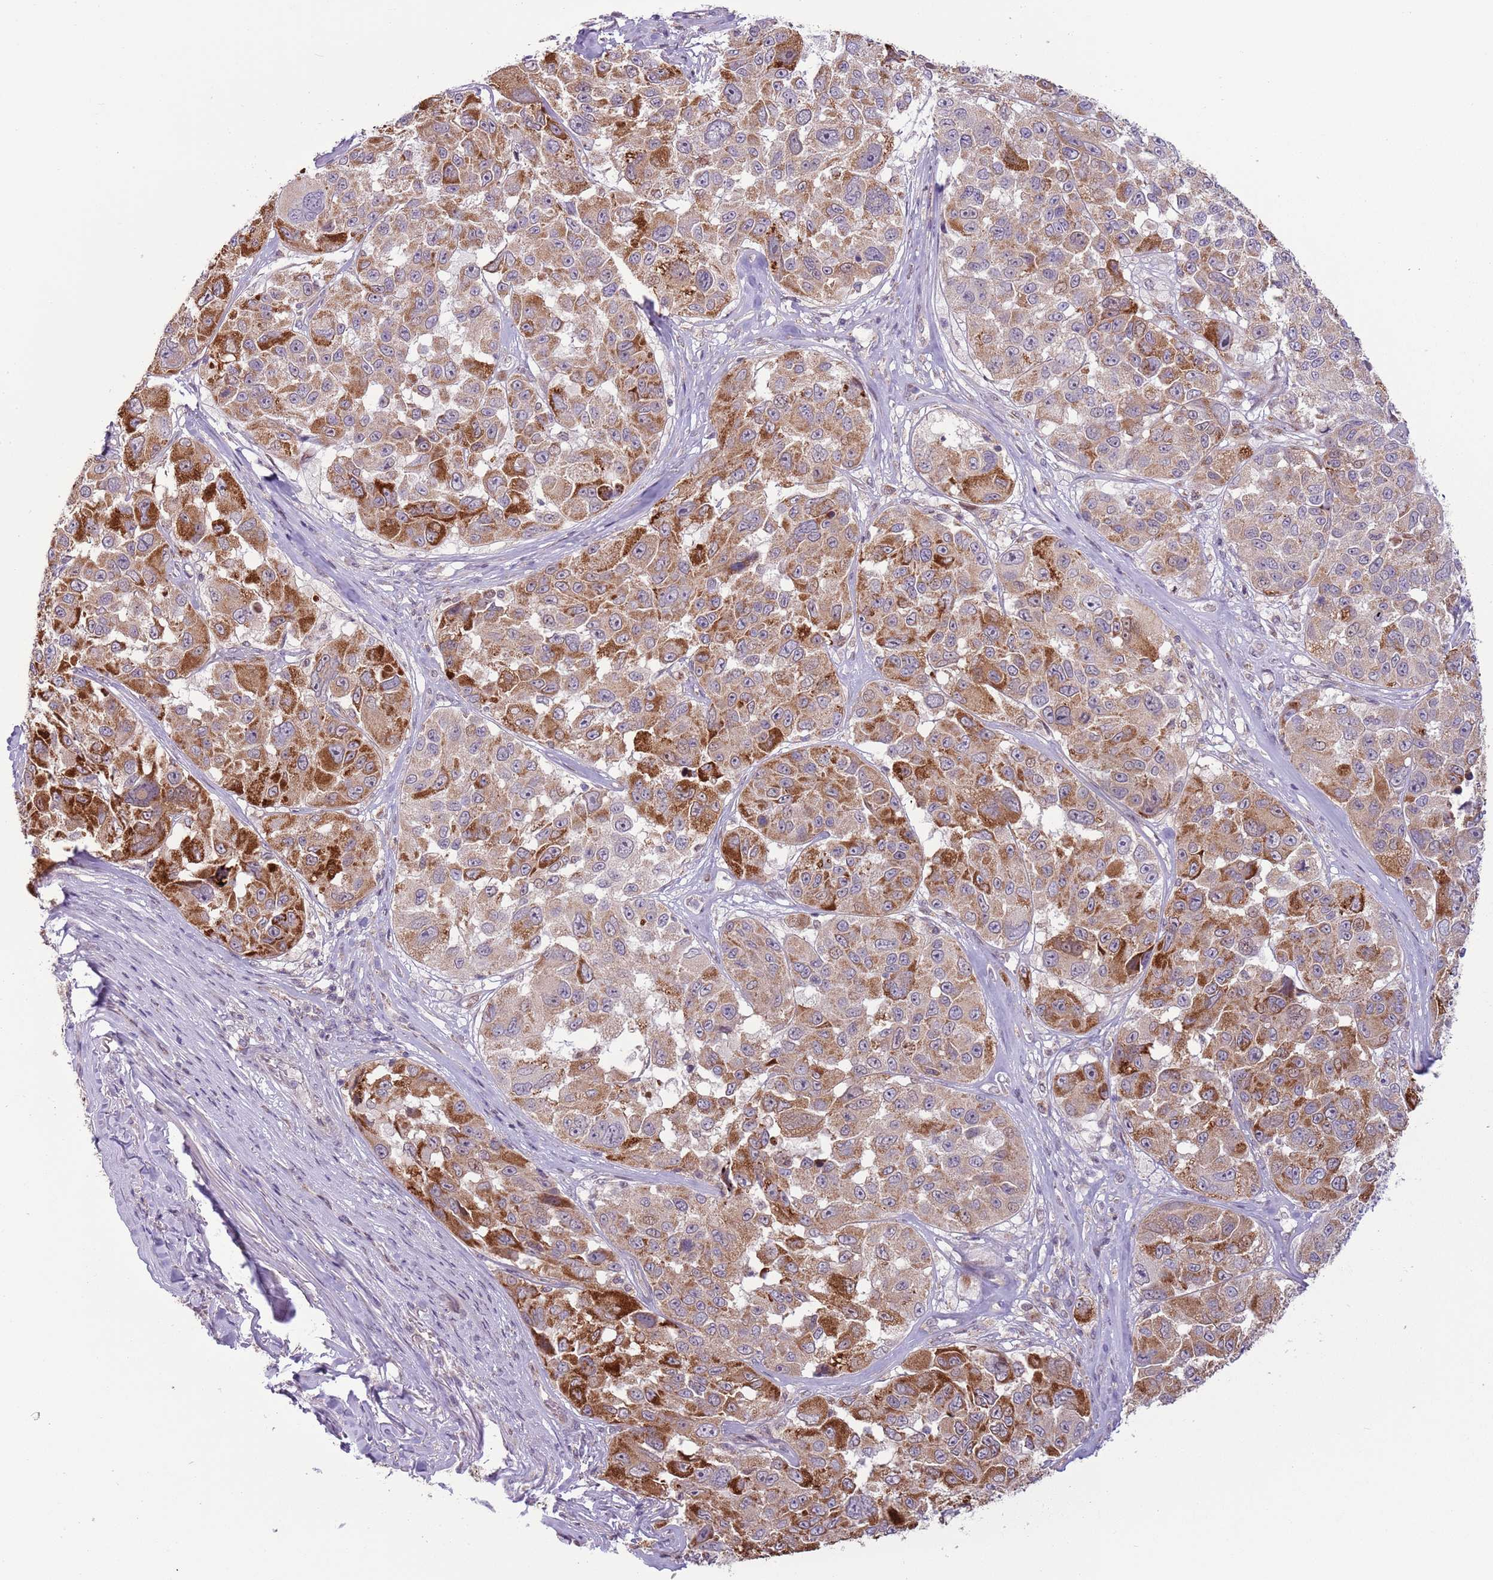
{"staining": {"intensity": "strong", "quantity": ">75%", "location": "cytoplasmic/membranous"}, "tissue": "melanoma", "cell_type": "Tumor cells", "image_type": "cancer", "snomed": [{"axis": "morphology", "description": "Malignant melanoma, NOS"}, {"axis": "topography", "description": "Skin"}], "caption": "Protein staining of melanoma tissue displays strong cytoplasmic/membranous staining in approximately >75% of tumor cells.", "gene": "MLLT11", "patient": {"sex": "female", "age": 66}}